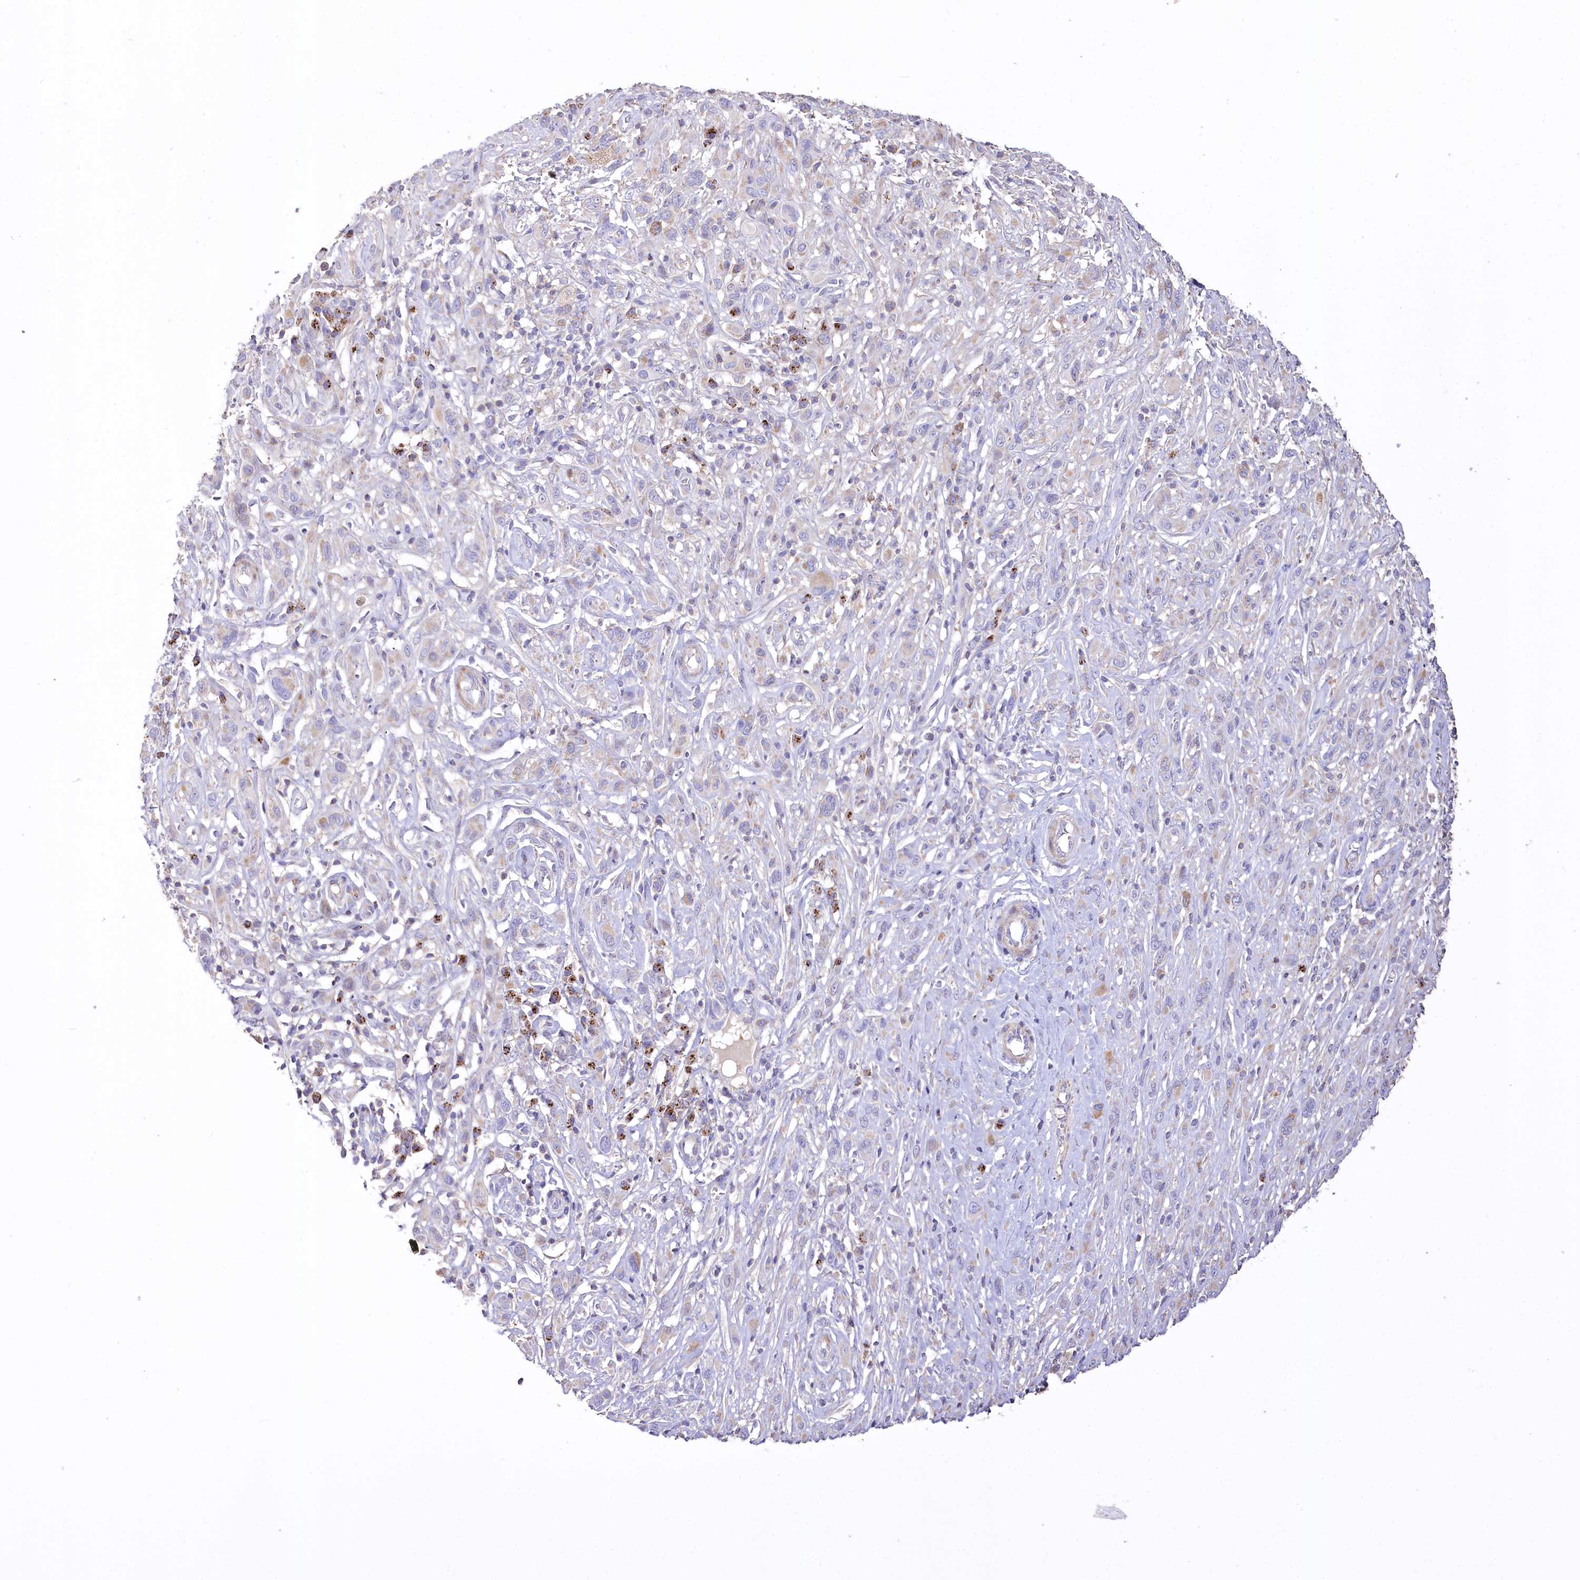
{"staining": {"intensity": "negative", "quantity": "none", "location": "none"}, "tissue": "melanoma", "cell_type": "Tumor cells", "image_type": "cancer", "snomed": [{"axis": "morphology", "description": "Malignant melanoma, NOS"}, {"axis": "topography", "description": "Skin of trunk"}], "caption": "Immunohistochemistry (IHC) of human malignant melanoma displays no expression in tumor cells. Nuclei are stained in blue.", "gene": "PTER", "patient": {"sex": "male", "age": 71}}